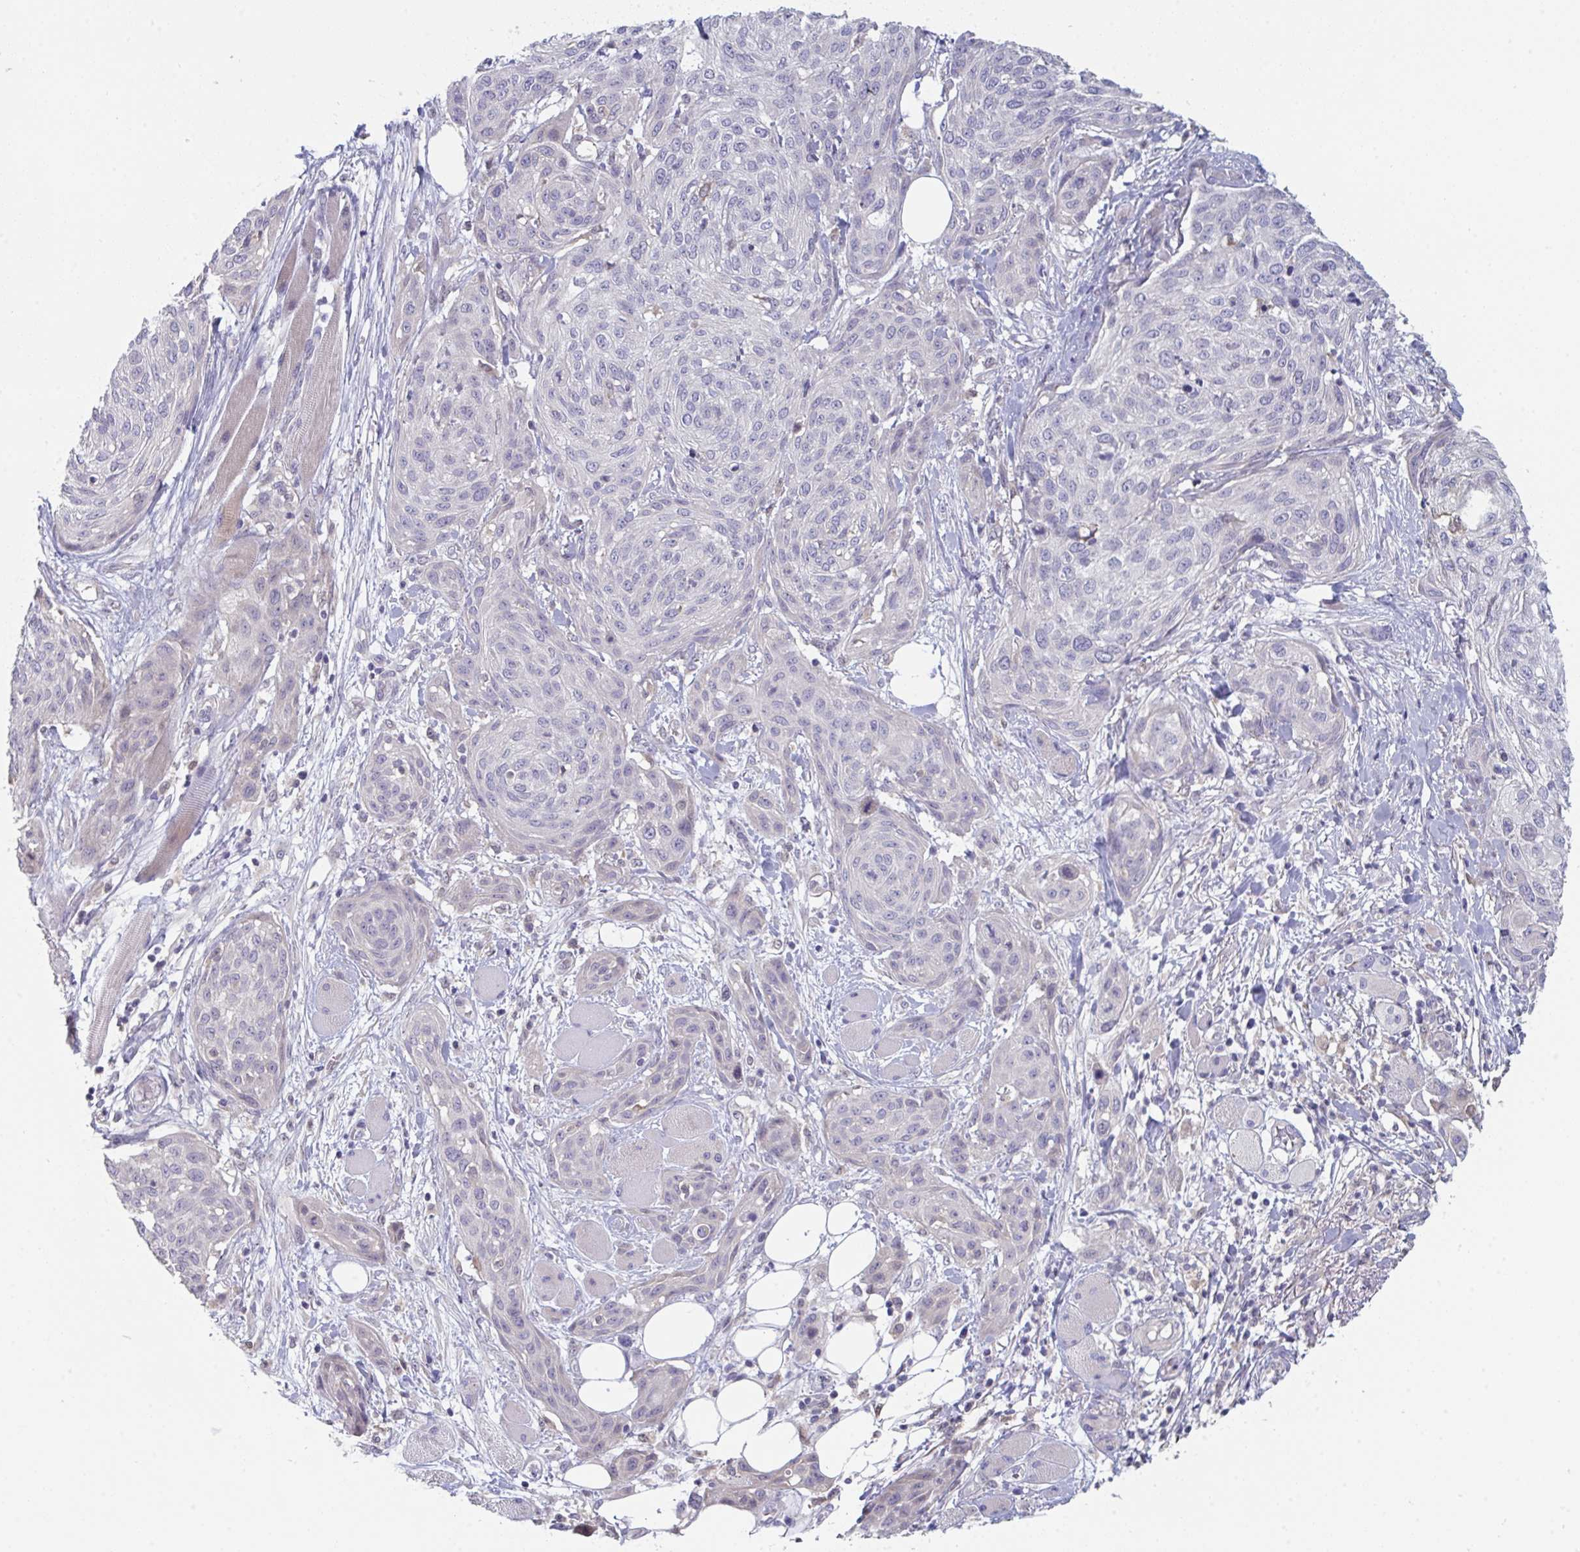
{"staining": {"intensity": "negative", "quantity": "none", "location": "none"}, "tissue": "skin cancer", "cell_type": "Tumor cells", "image_type": "cancer", "snomed": [{"axis": "morphology", "description": "Squamous cell carcinoma, NOS"}, {"axis": "topography", "description": "Skin"}], "caption": "Immunohistochemistry (IHC) micrograph of skin cancer stained for a protein (brown), which exhibits no positivity in tumor cells.", "gene": "PTPRD", "patient": {"sex": "female", "age": 87}}